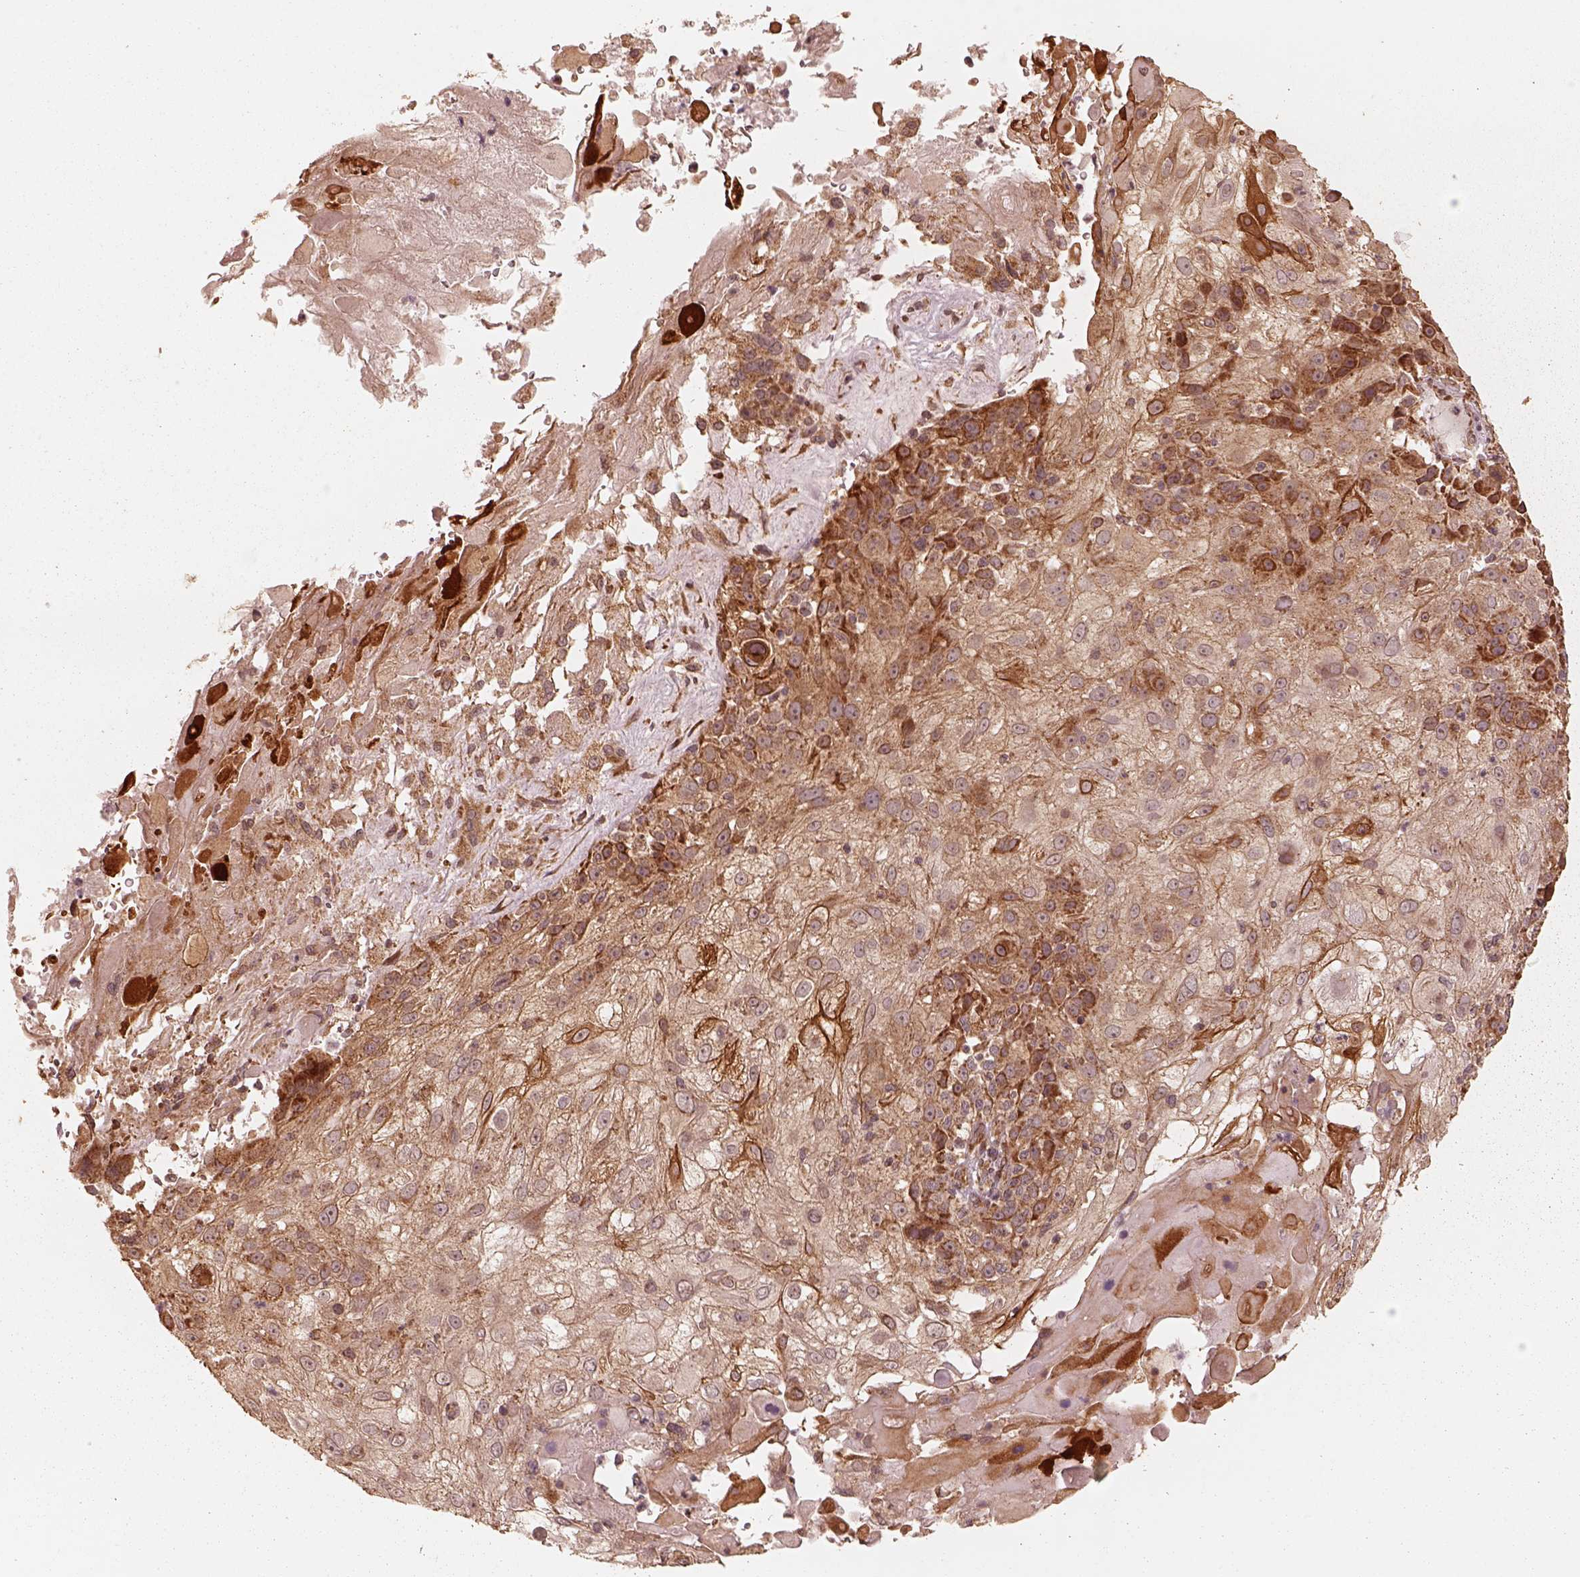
{"staining": {"intensity": "strong", "quantity": ">75%", "location": "cytoplasmic/membranous"}, "tissue": "skin cancer", "cell_type": "Tumor cells", "image_type": "cancer", "snomed": [{"axis": "morphology", "description": "Normal tissue, NOS"}, {"axis": "morphology", "description": "Squamous cell carcinoma, NOS"}, {"axis": "topography", "description": "Skin"}], "caption": "This image displays immunohistochemistry (IHC) staining of human skin cancer (squamous cell carcinoma), with high strong cytoplasmic/membranous positivity in about >75% of tumor cells.", "gene": "DNAJC25", "patient": {"sex": "female", "age": 83}}